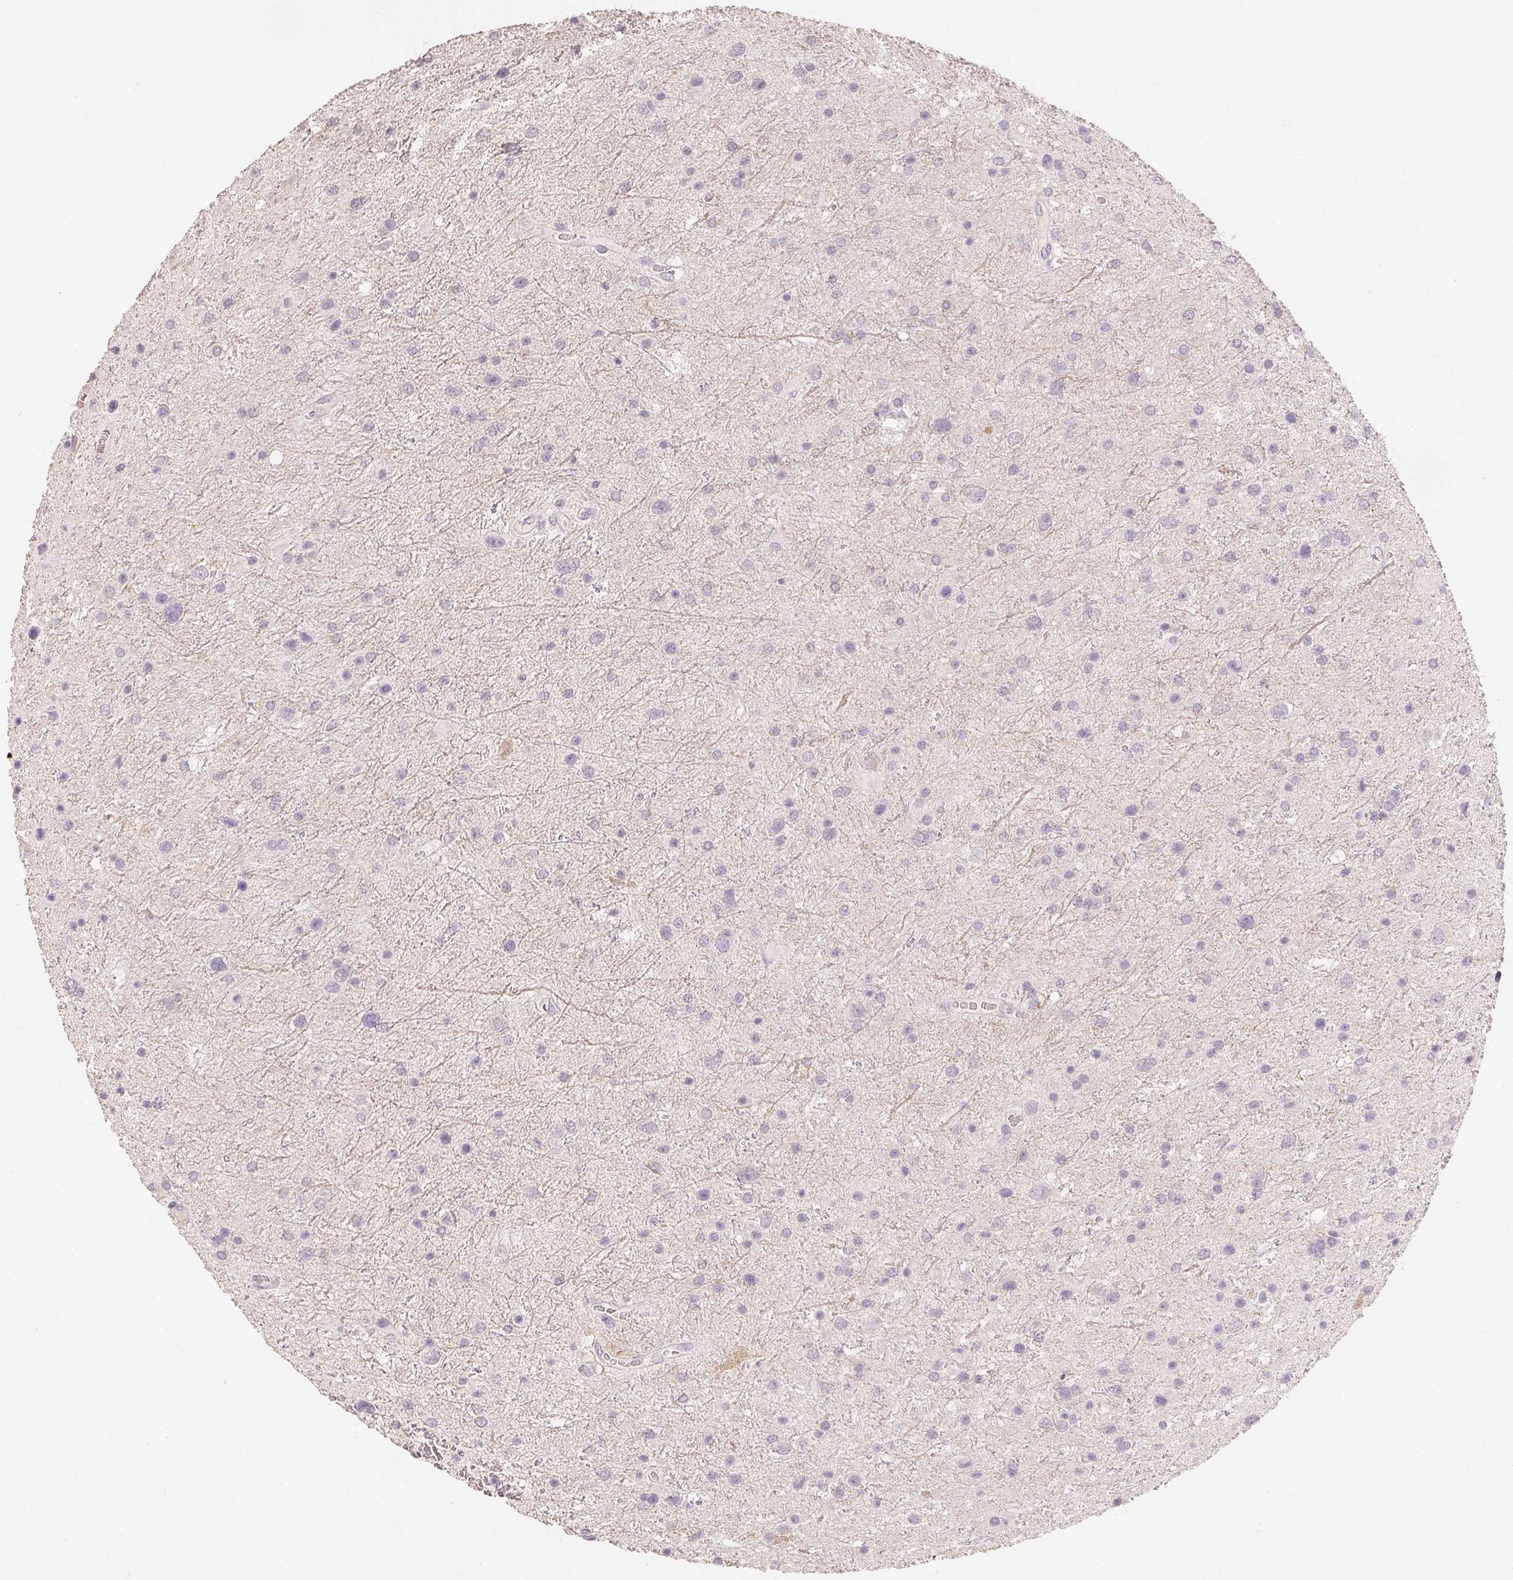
{"staining": {"intensity": "negative", "quantity": "none", "location": "none"}, "tissue": "glioma", "cell_type": "Tumor cells", "image_type": "cancer", "snomed": [{"axis": "morphology", "description": "Glioma, malignant, Low grade"}, {"axis": "topography", "description": "Brain"}], "caption": "Tumor cells show no significant protein positivity in low-grade glioma (malignant). (Brightfield microscopy of DAB IHC at high magnification).", "gene": "MAP7D2", "patient": {"sex": "female", "age": 32}}